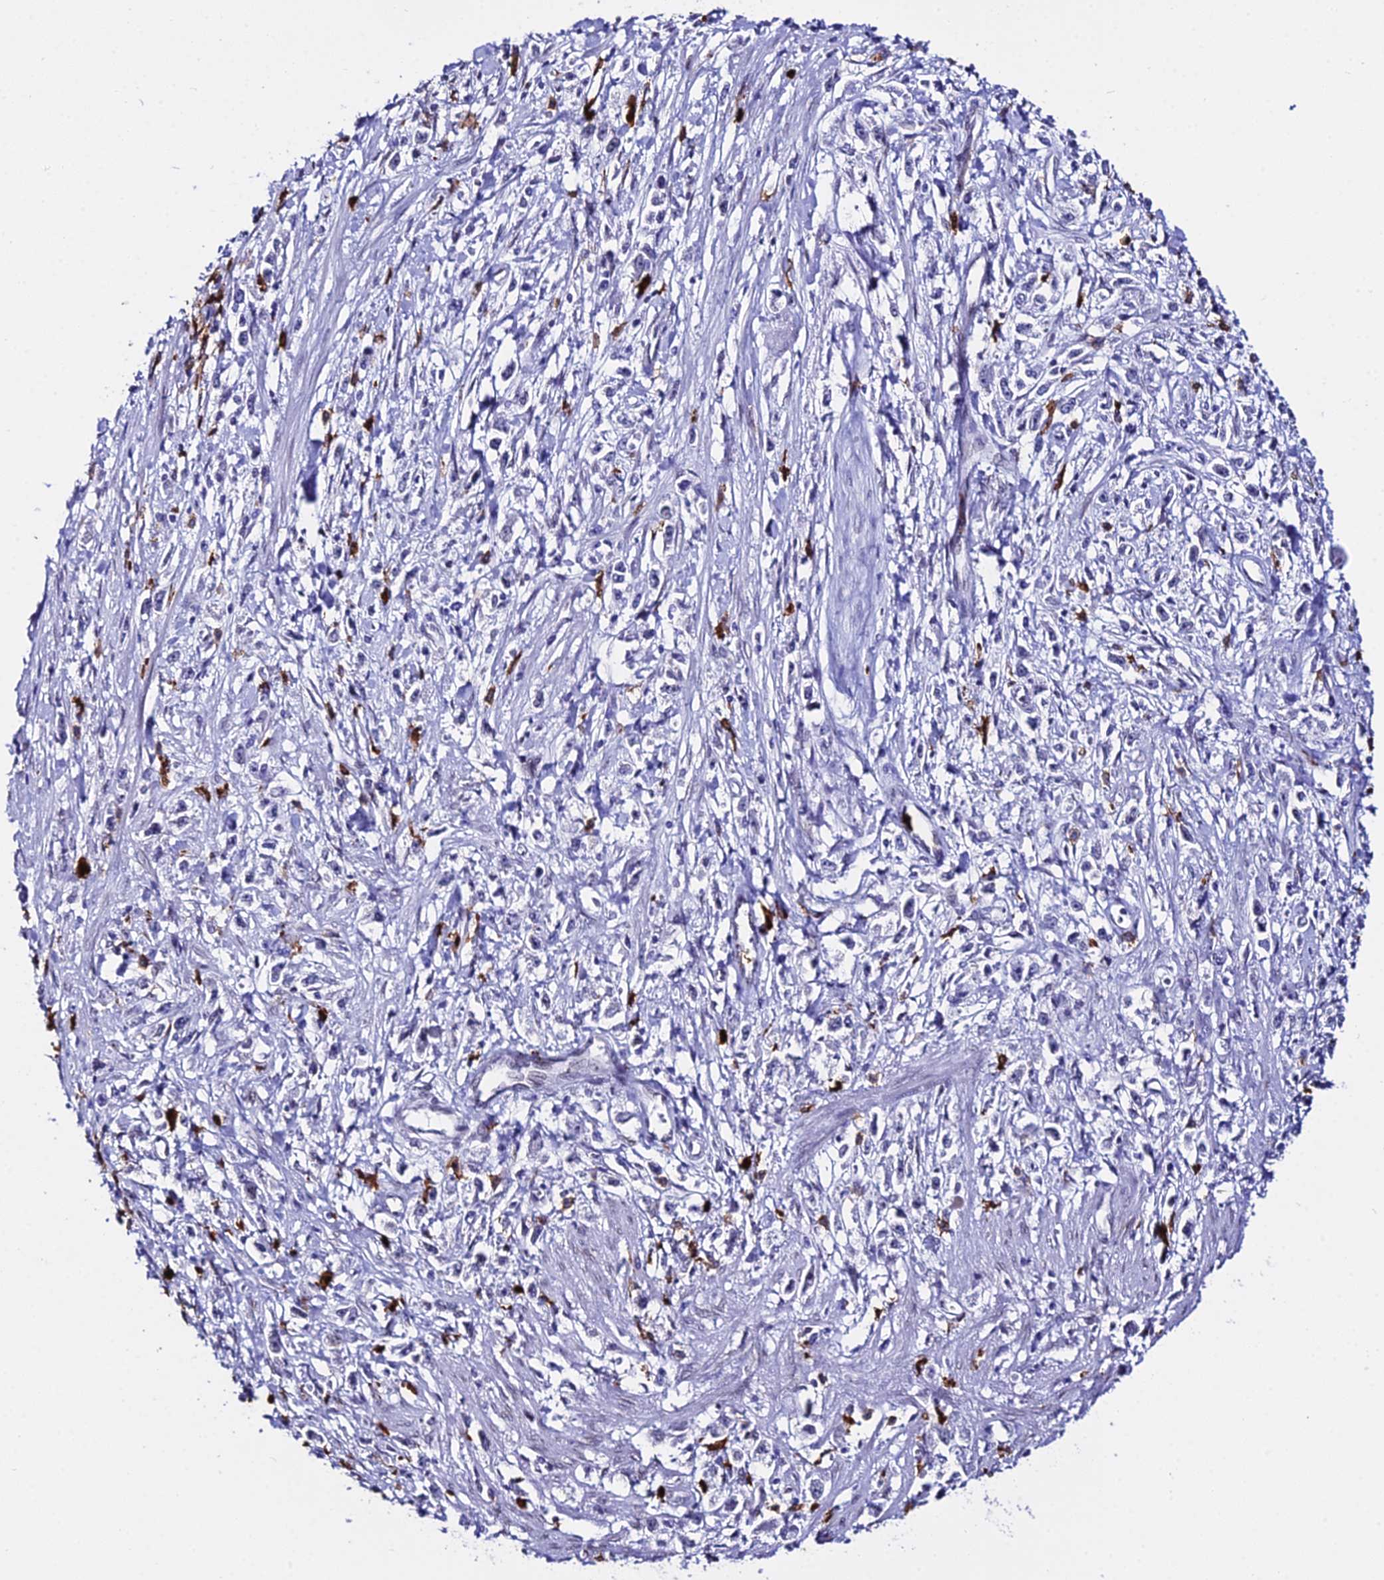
{"staining": {"intensity": "negative", "quantity": "none", "location": "none"}, "tissue": "stomach cancer", "cell_type": "Tumor cells", "image_type": "cancer", "snomed": [{"axis": "morphology", "description": "Adenocarcinoma, NOS"}, {"axis": "topography", "description": "Stomach"}], "caption": "Immunohistochemistry of human stomach cancer (adenocarcinoma) shows no staining in tumor cells.", "gene": "MCM10", "patient": {"sex": "female", "age": 59}}